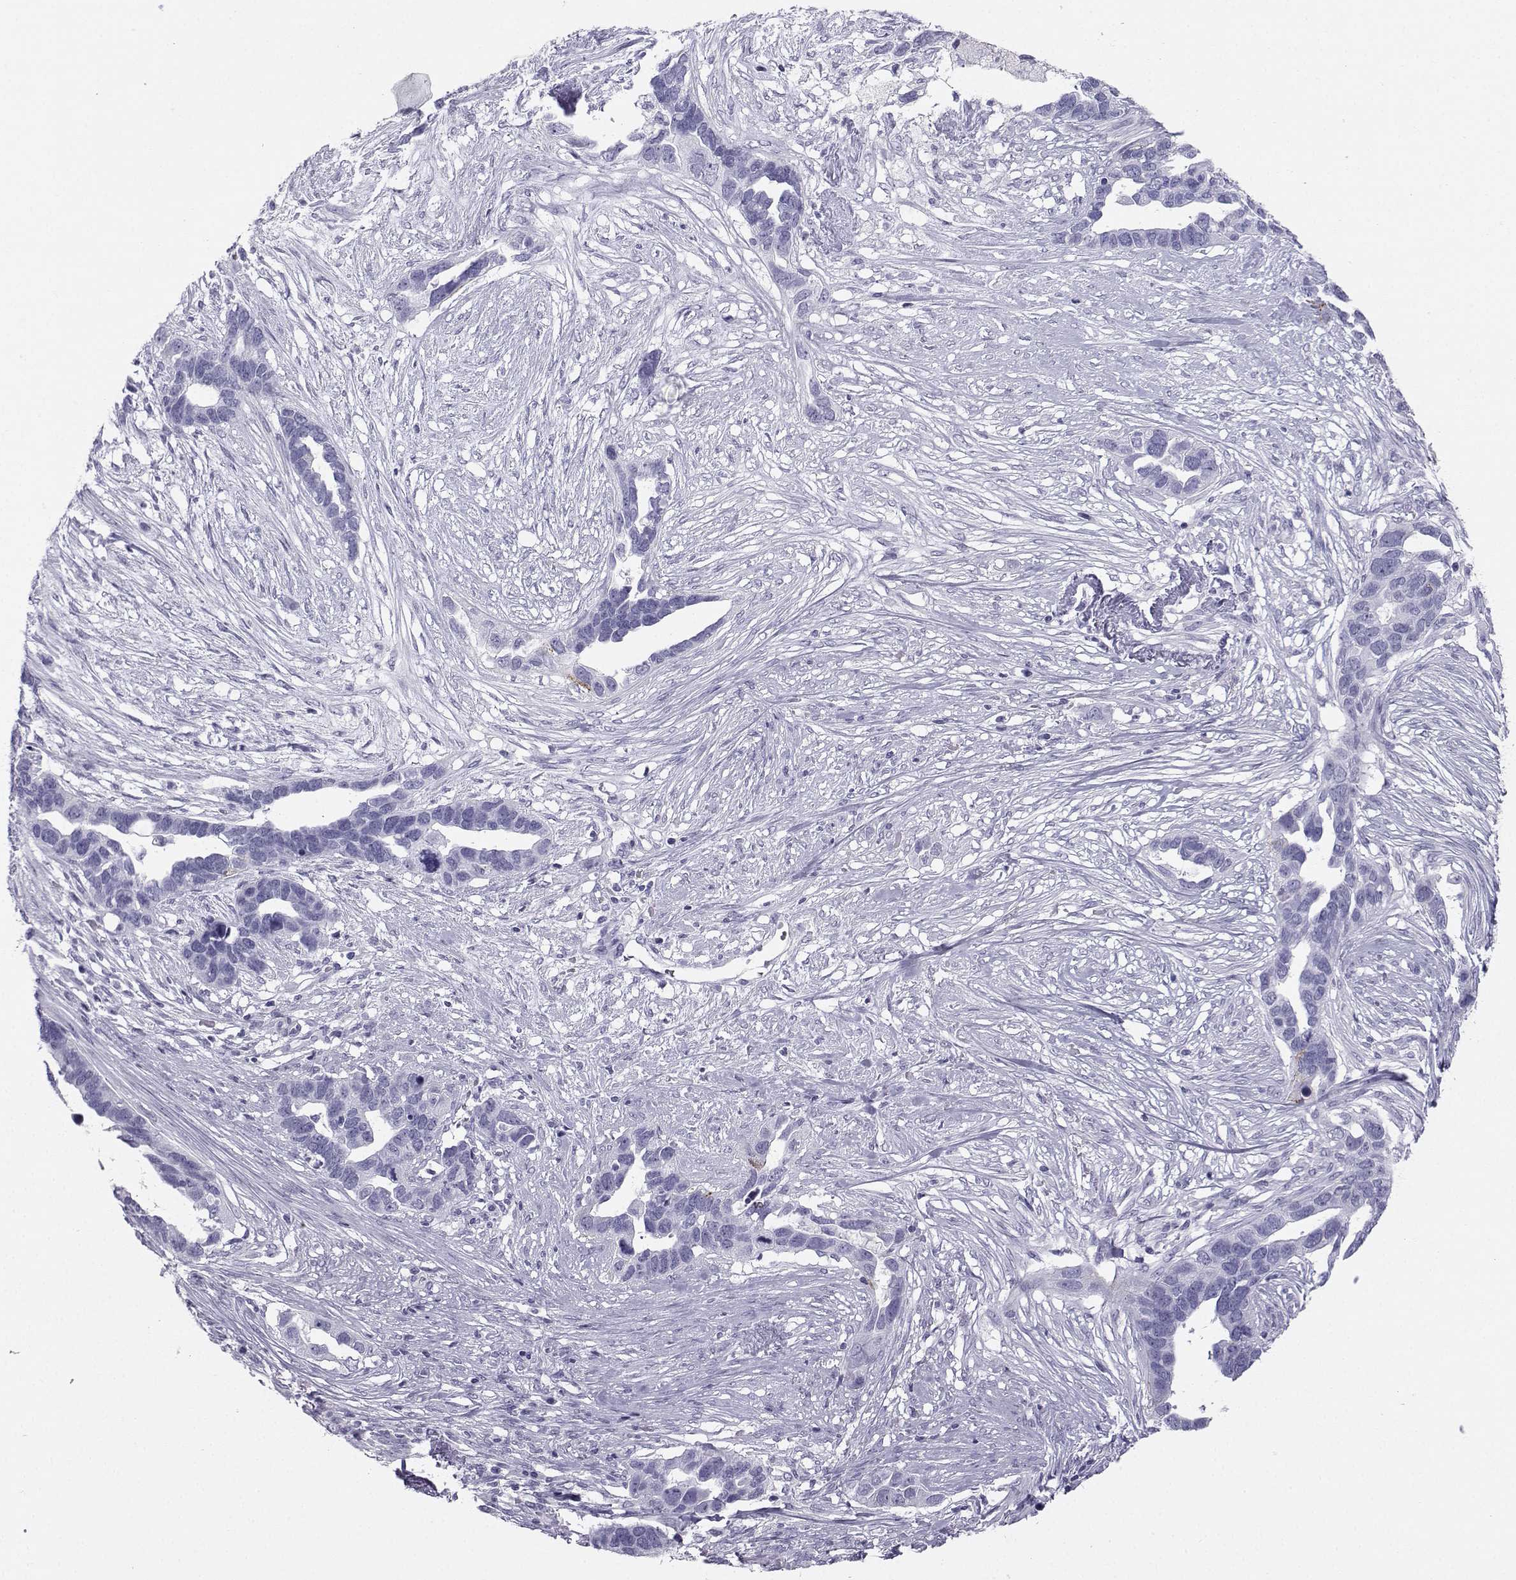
{"staining": {"intensity": "negative", "quantity": "none", "location": "none"}, "tissue": "ovarian cancer", "cell_type": "Tumor cells", "image_type": "cancer", "snomed": [{"axis": "morphology", "description": "Cystadenocarcinoma, serous, NOS"}, {"axis": "topography", "description": "Ovary"}], "caption": "Histopathology image shows no significant protein positivity in tumor cells of ovarian cancer (serous cystadenocarcinoma).", "gene": "SST", "patient": {"sex": "female", "age": 54}}